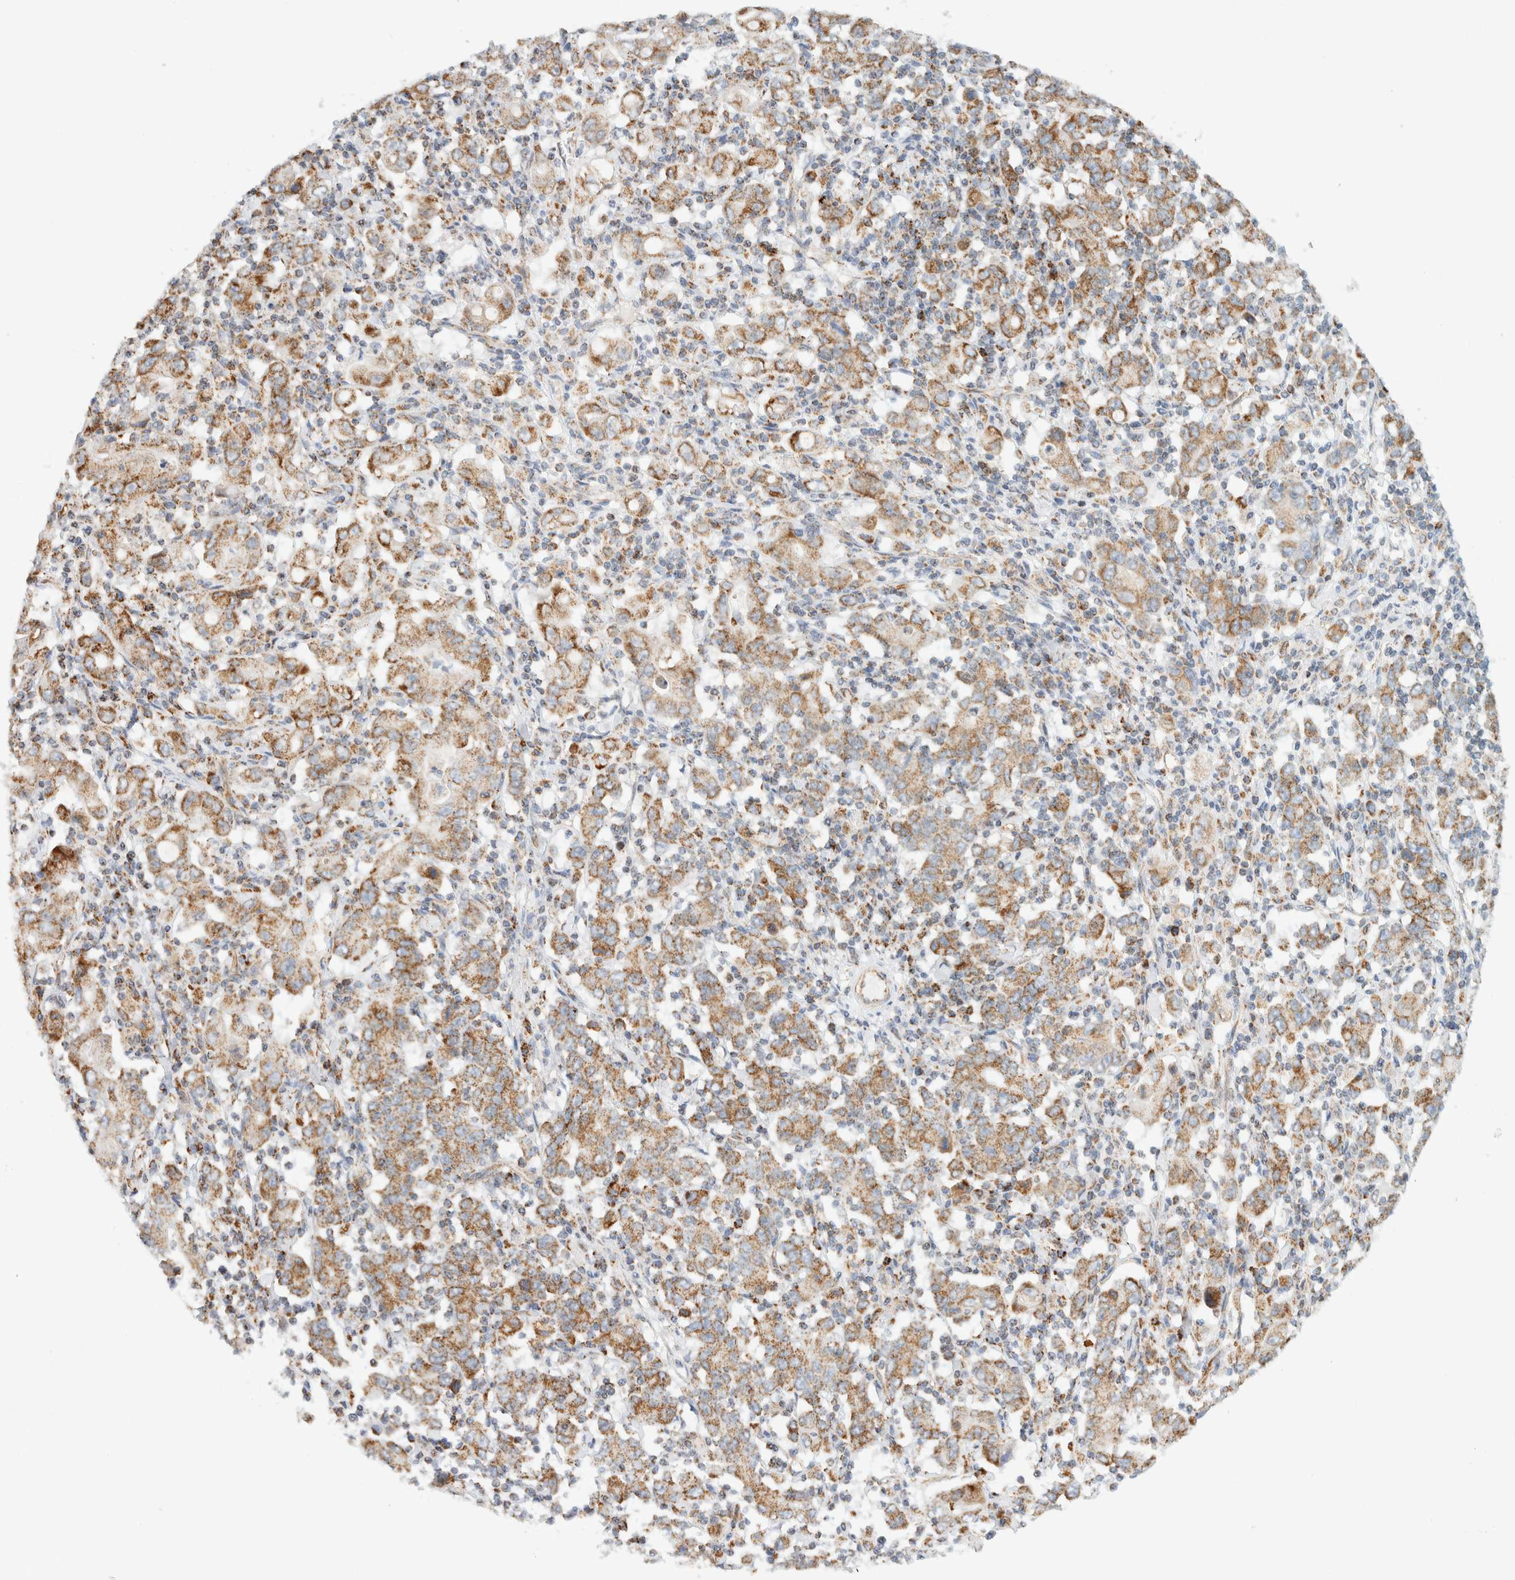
{"staining": {"intensity": "moderate", "quantity": ">75%", "location": "cytoplasmic/membranous"}, "tissue": "stomach cancer", "cell_type": "Tumor cells", "image_type": "cancer", "snomed": [{"axis": "morphology", "description": "Adenocarcinoma, NOS"}, {"axis": "topography", "description": "Stomach, upper"}], "caption": "Immunohistochemistry (IHC) histopathology image of neoplastic tissue: stomach cancer stained using immunohistochemistry demonstrates medium levels of moderate protein expression localized specifically in the cytoplasmic/membranous of tumor cells, appearing as a cytoplasmic/membranous brown color.", "gene": "KIFAP3", "patient": {"sex": "male", "age": 69}}